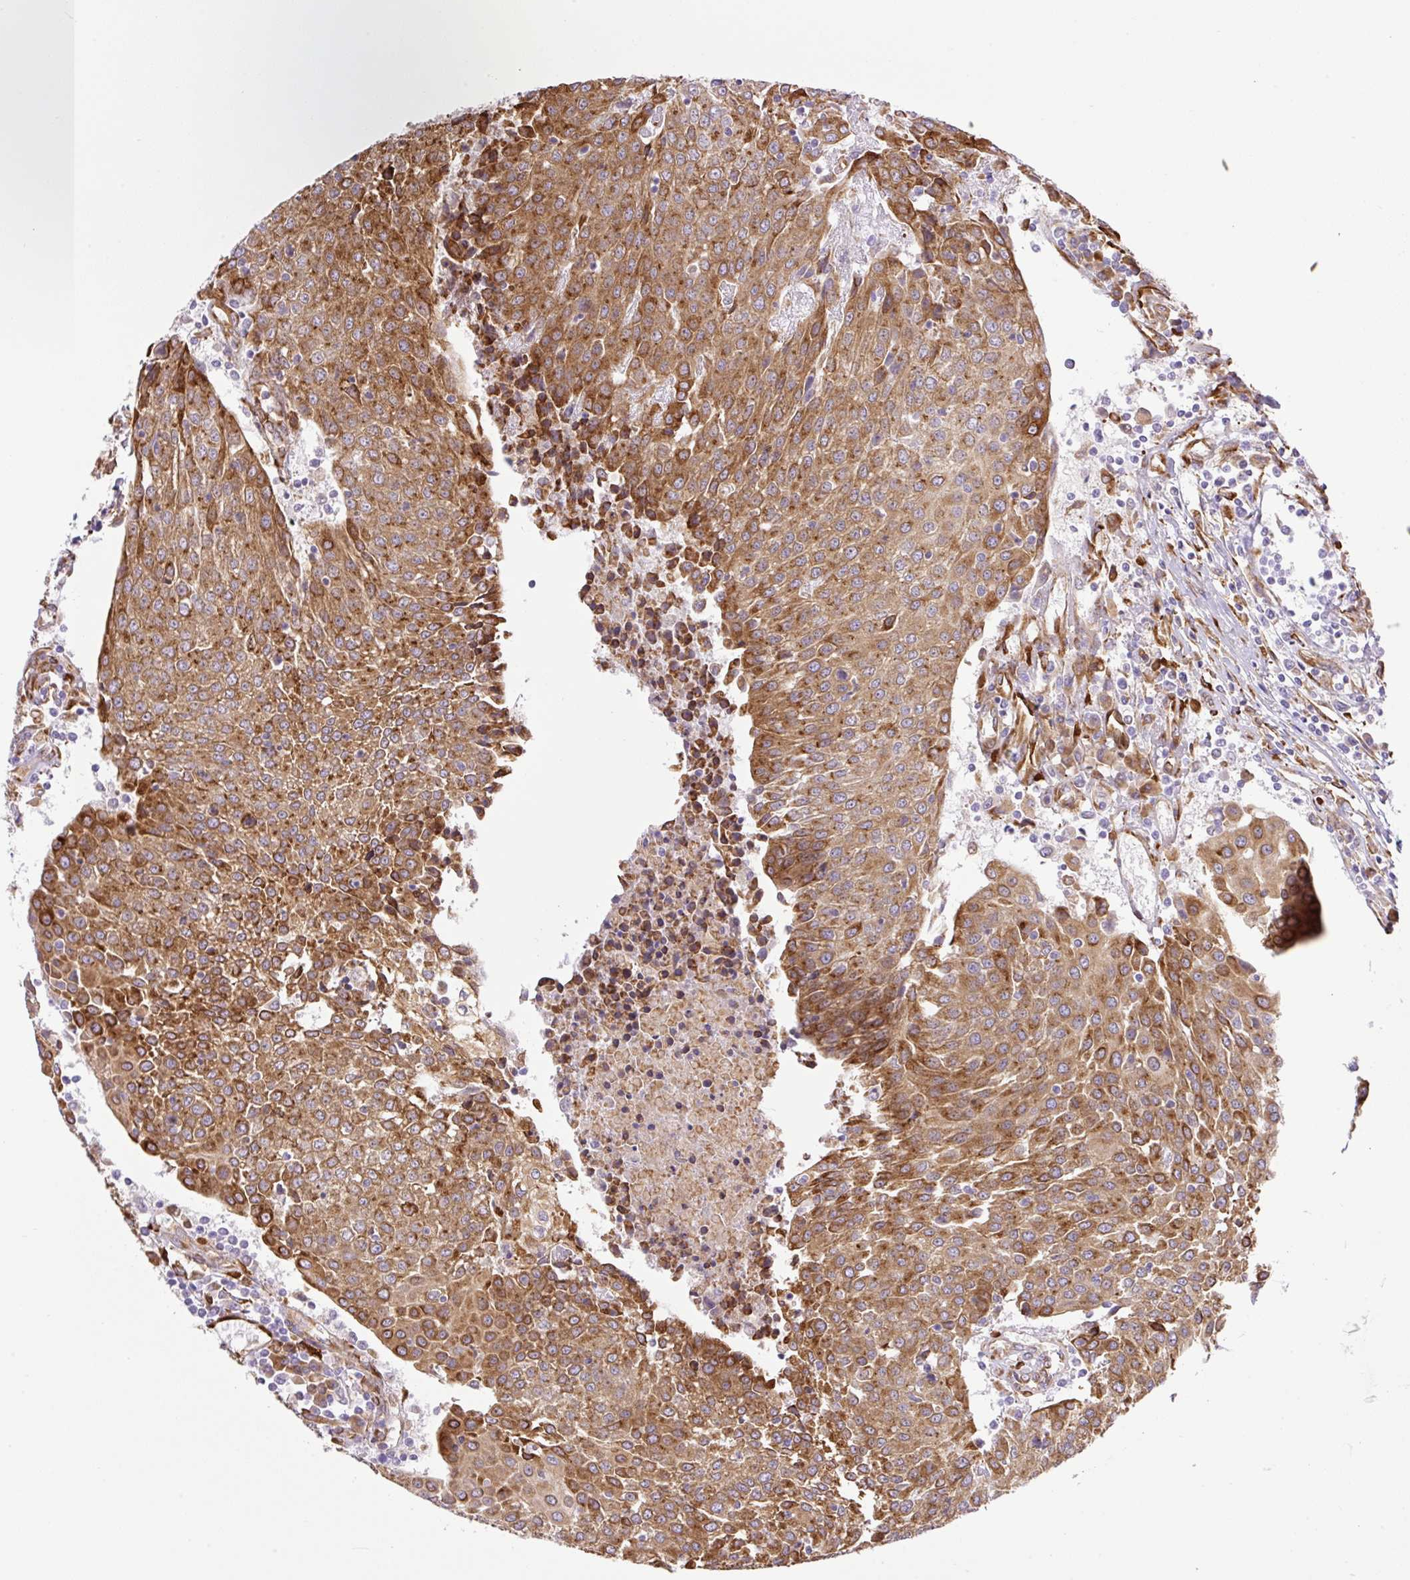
{"staining": {"intensity": "moderate", "quantity": ">75%", "location": "cytoplasmic/membranous"}, "tissue": "urothelial cancer", "cell_type": "Tumor cells", "image_type": "cancer", "snomed": [{"axis": "morphology", "description": "Urothelial carcinoma, High grade"}, {"axis": "topography", "description": "Urinary bladder"}], "caption": "Immunohistochemical staining of human urothelial cancer shows medium levels of moderate cytoplasmic/membranous protein positivity in about >75% of tumor cells. Using DAB (3,3'-diaminobenzidine) (brown) and hematoxylin (blue) stains, captured at high magnification using brightfield microscopy.", "gene": "RAB30", "patient": {"sex": "female", "age": 85}}